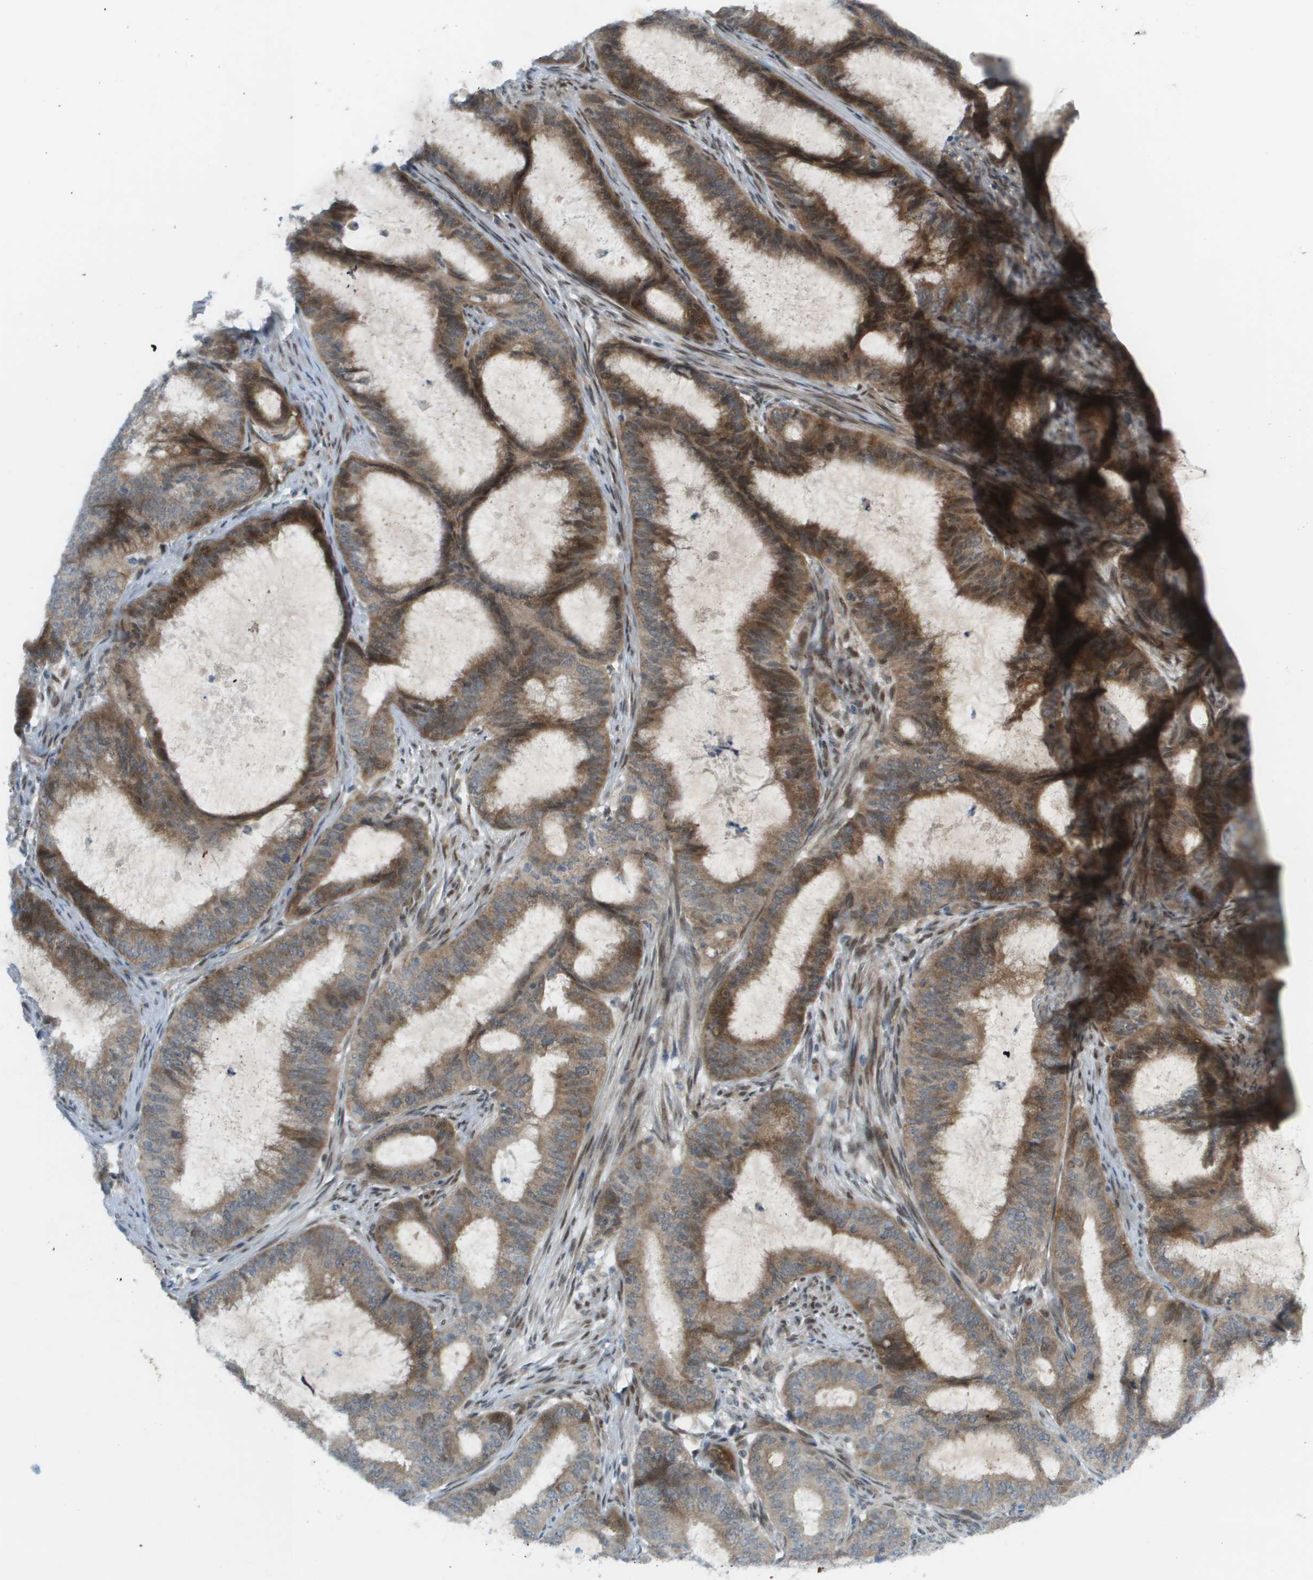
{"staining": {"intensity": "moderate", "quantity": ">75%", "location": "cytoplasmic/membranous,nuclear"}, "tissue": "endometrial cancer", "cell_type": "Tumor cells", "image_type": "cancer", "snomed": [{"axis": "morphology", "description": "Adenocarcinoma, NOS"}, {"axis": "topography", "description": "Endometrium"}], "caption": "Immunohistochemistry photomicrograph of human endometrial cancer (adenocarcinoma) stained for a protein (brown), which exhibits medium levels of moderate cytoplasmic/membranous and nuclear staining in about >75% of tumor cells.", "gene": "CACNB4", "patient": {"sex": "female", "age": 70}}